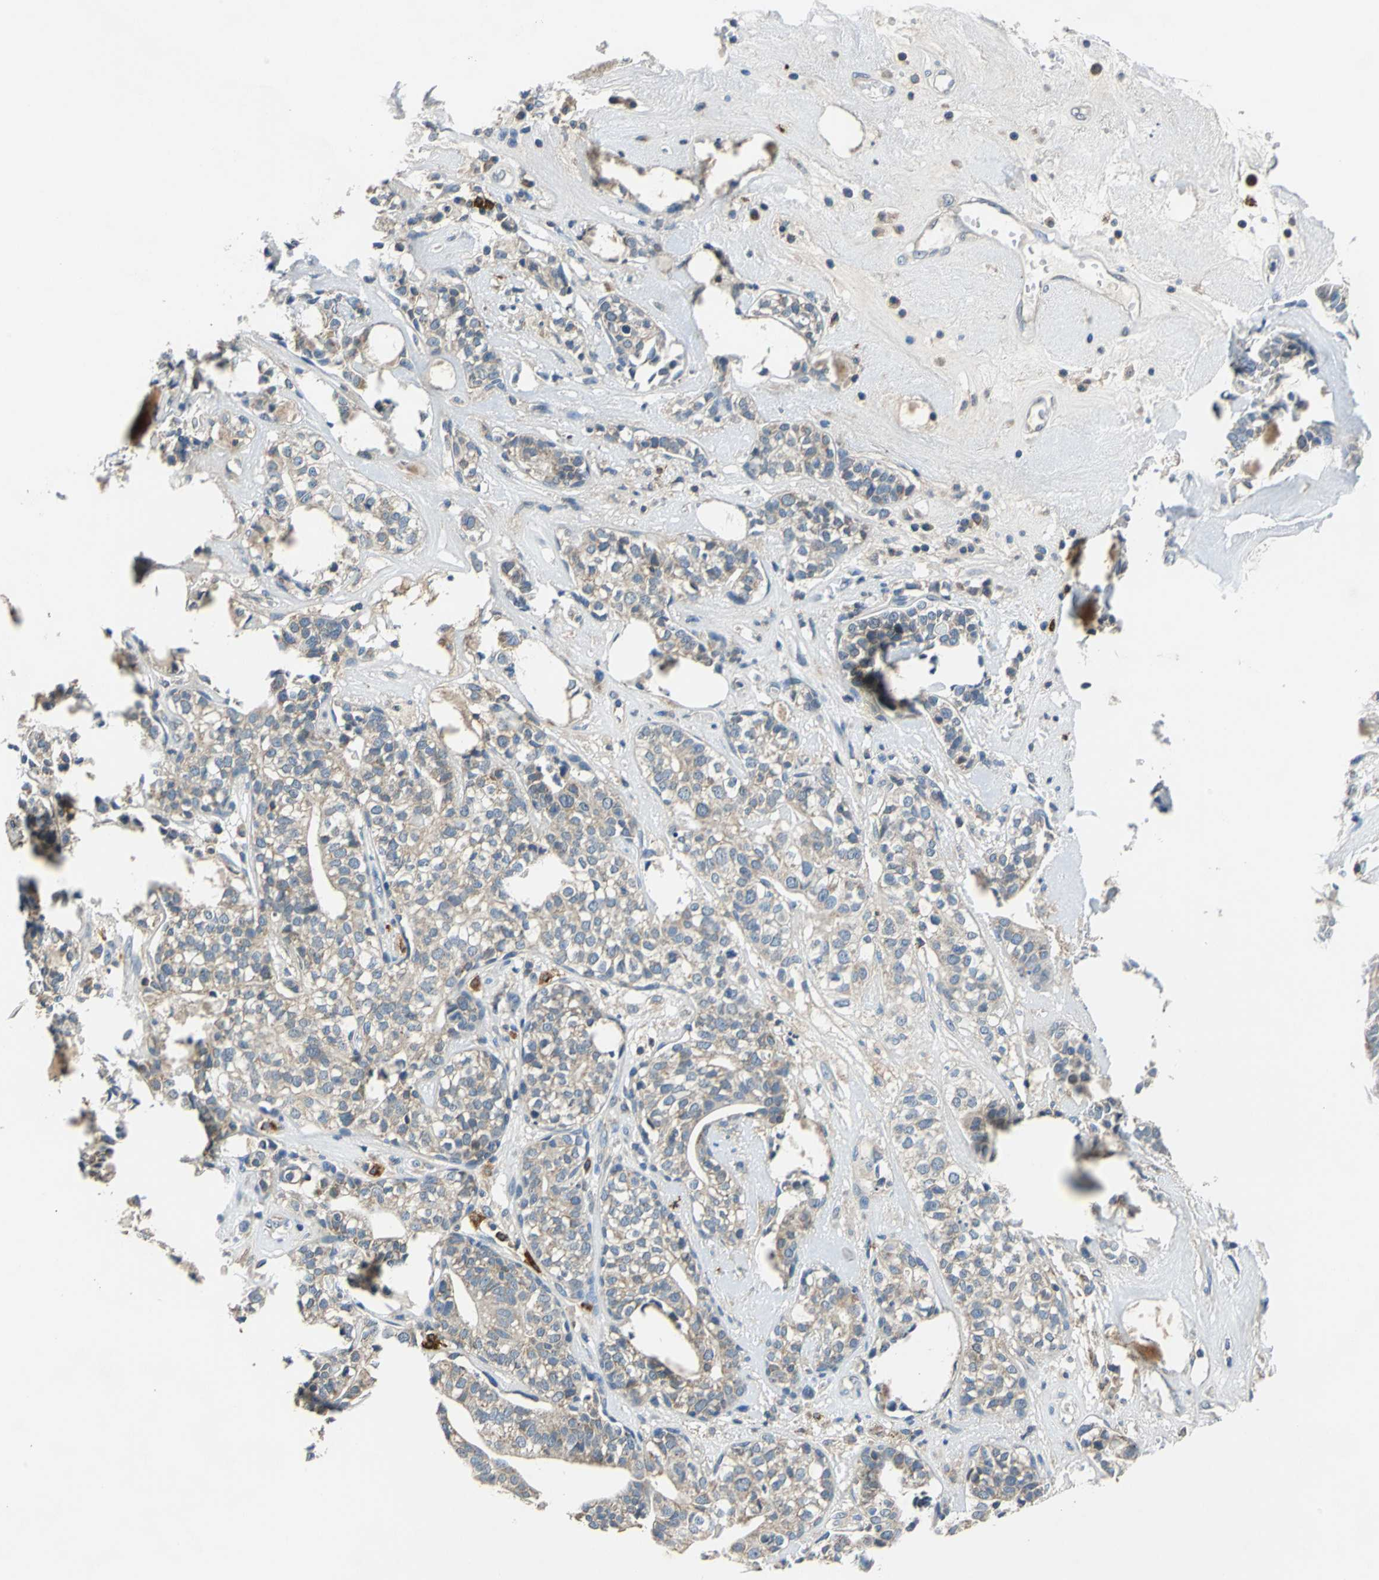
{"staining": {"intensity": "weak", "quantity": ">75%", "location": "cytoplasmic/membranous"}, "tissue": "head and neck cancer", "cell_type": "Tumor cells", "image_type": "cancer", "snomed": [{"axis": "morphology", "description": "Adenocarcinoma, NOS"}, {"axis": "topography", "description": "Salivary gland"}, {"axis": "topography", "description": "Head-Neck"}], "caption": "Brown immunohistochemical staining in human head and neck adenocarcinoma displays weak cytoplasmic/membranous staining in about >75% of tumor cells.", "gene": "CPA3", "patient": {"sex": "female", "age": 65}}